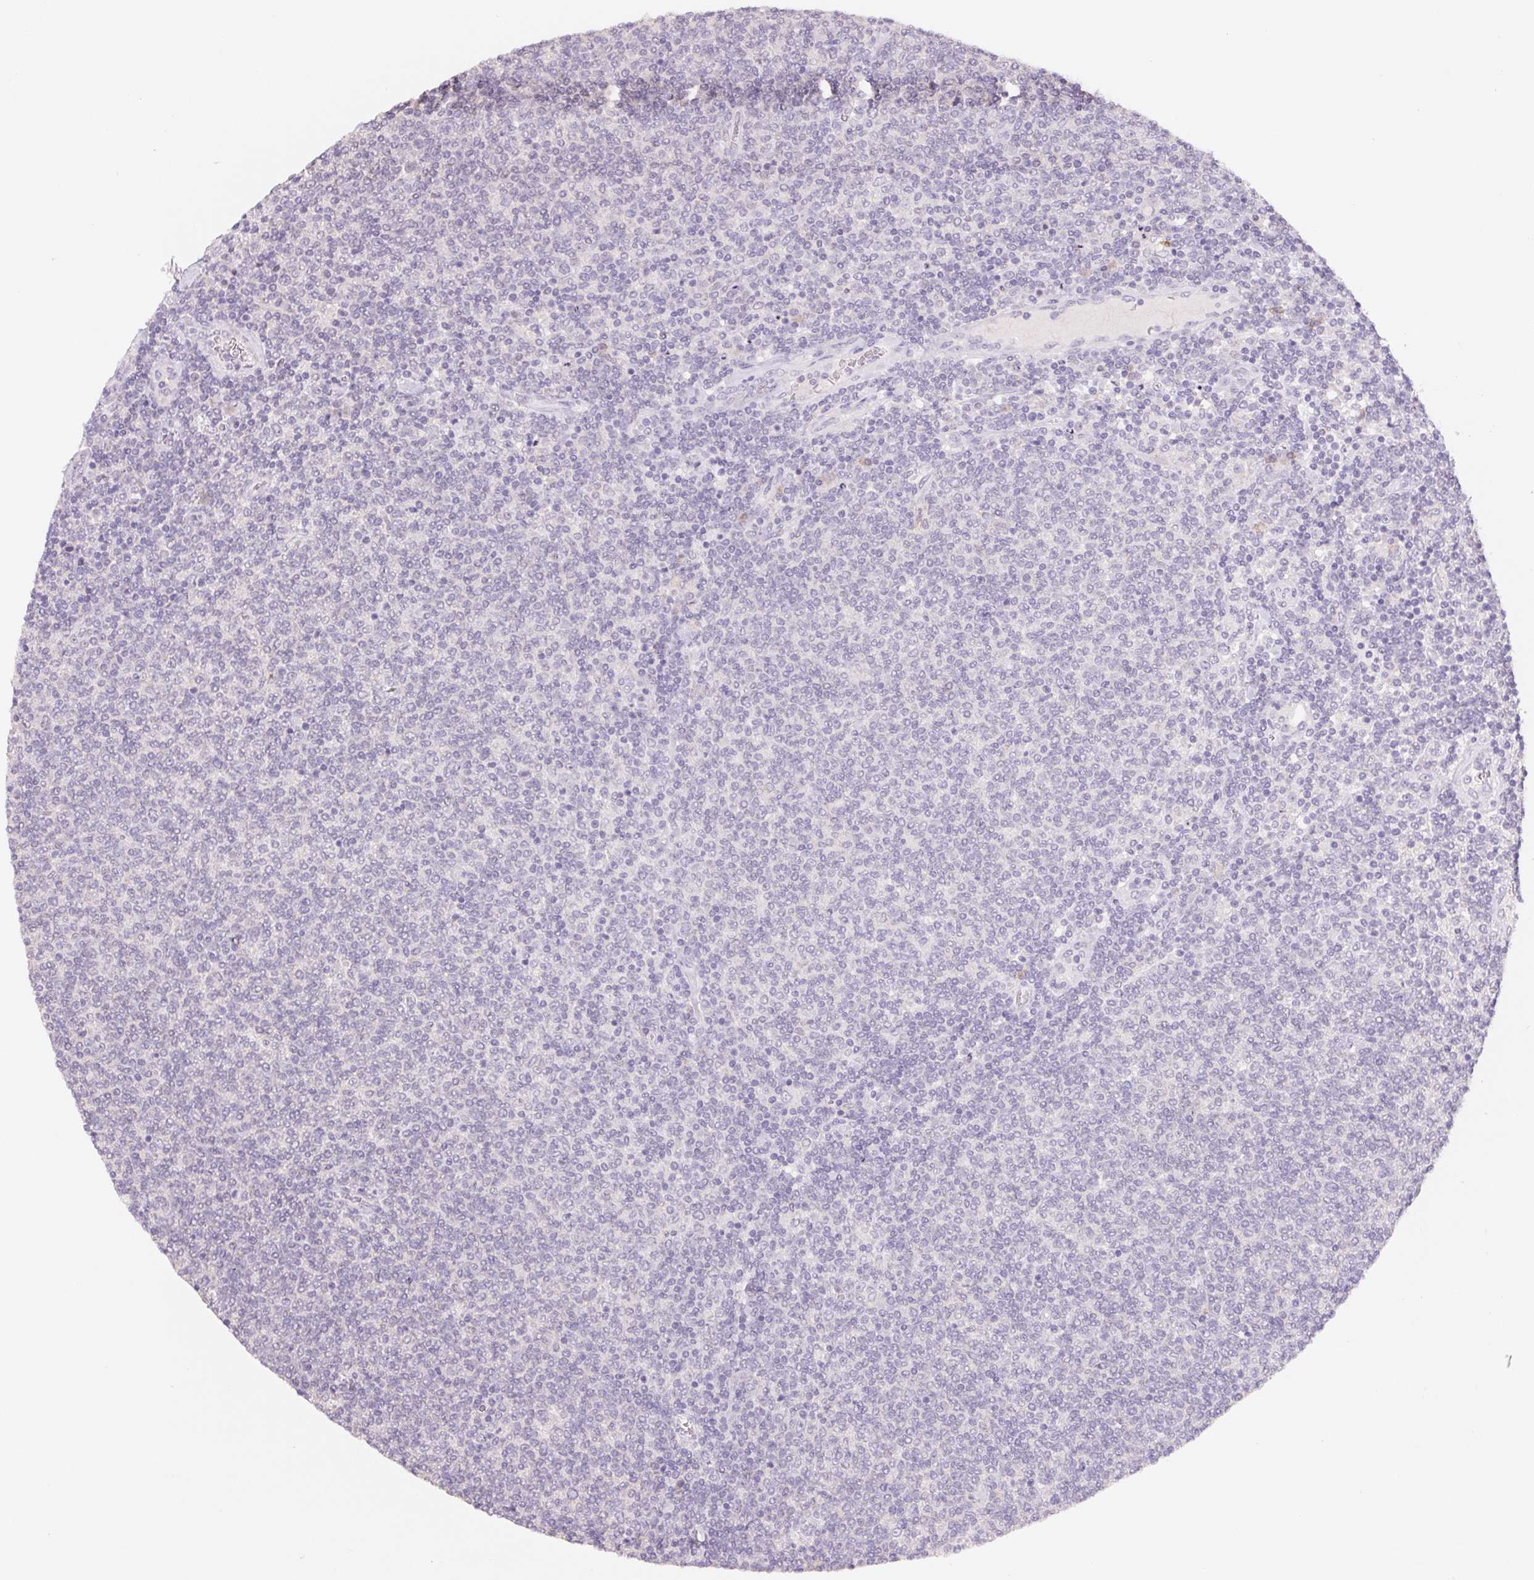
{"staining": {"intensity": "negative", "quantity": "none", "location": "none"}, "tissue": "lymphoma", "cell_type": "Tumor cells", "image_type": "cancer", "snomed": [{"axis": "morphology", "description": "Malignant lymphoma, non-Hodgkin's type, Low grade"}, {"axis": "topography", "description": "Lymph node"}], "caption": "Immunohistochemistry micrograph of neoplastic tissue: human low-grade malignant lymphoma, non-Hodgkin's type stained with DAB (3,3'-diaminobenzidine) reveals no significant protein expression in tumor cells.", "gene": "PNMA8B", "patient": {"sex": "male", "age": 52}}